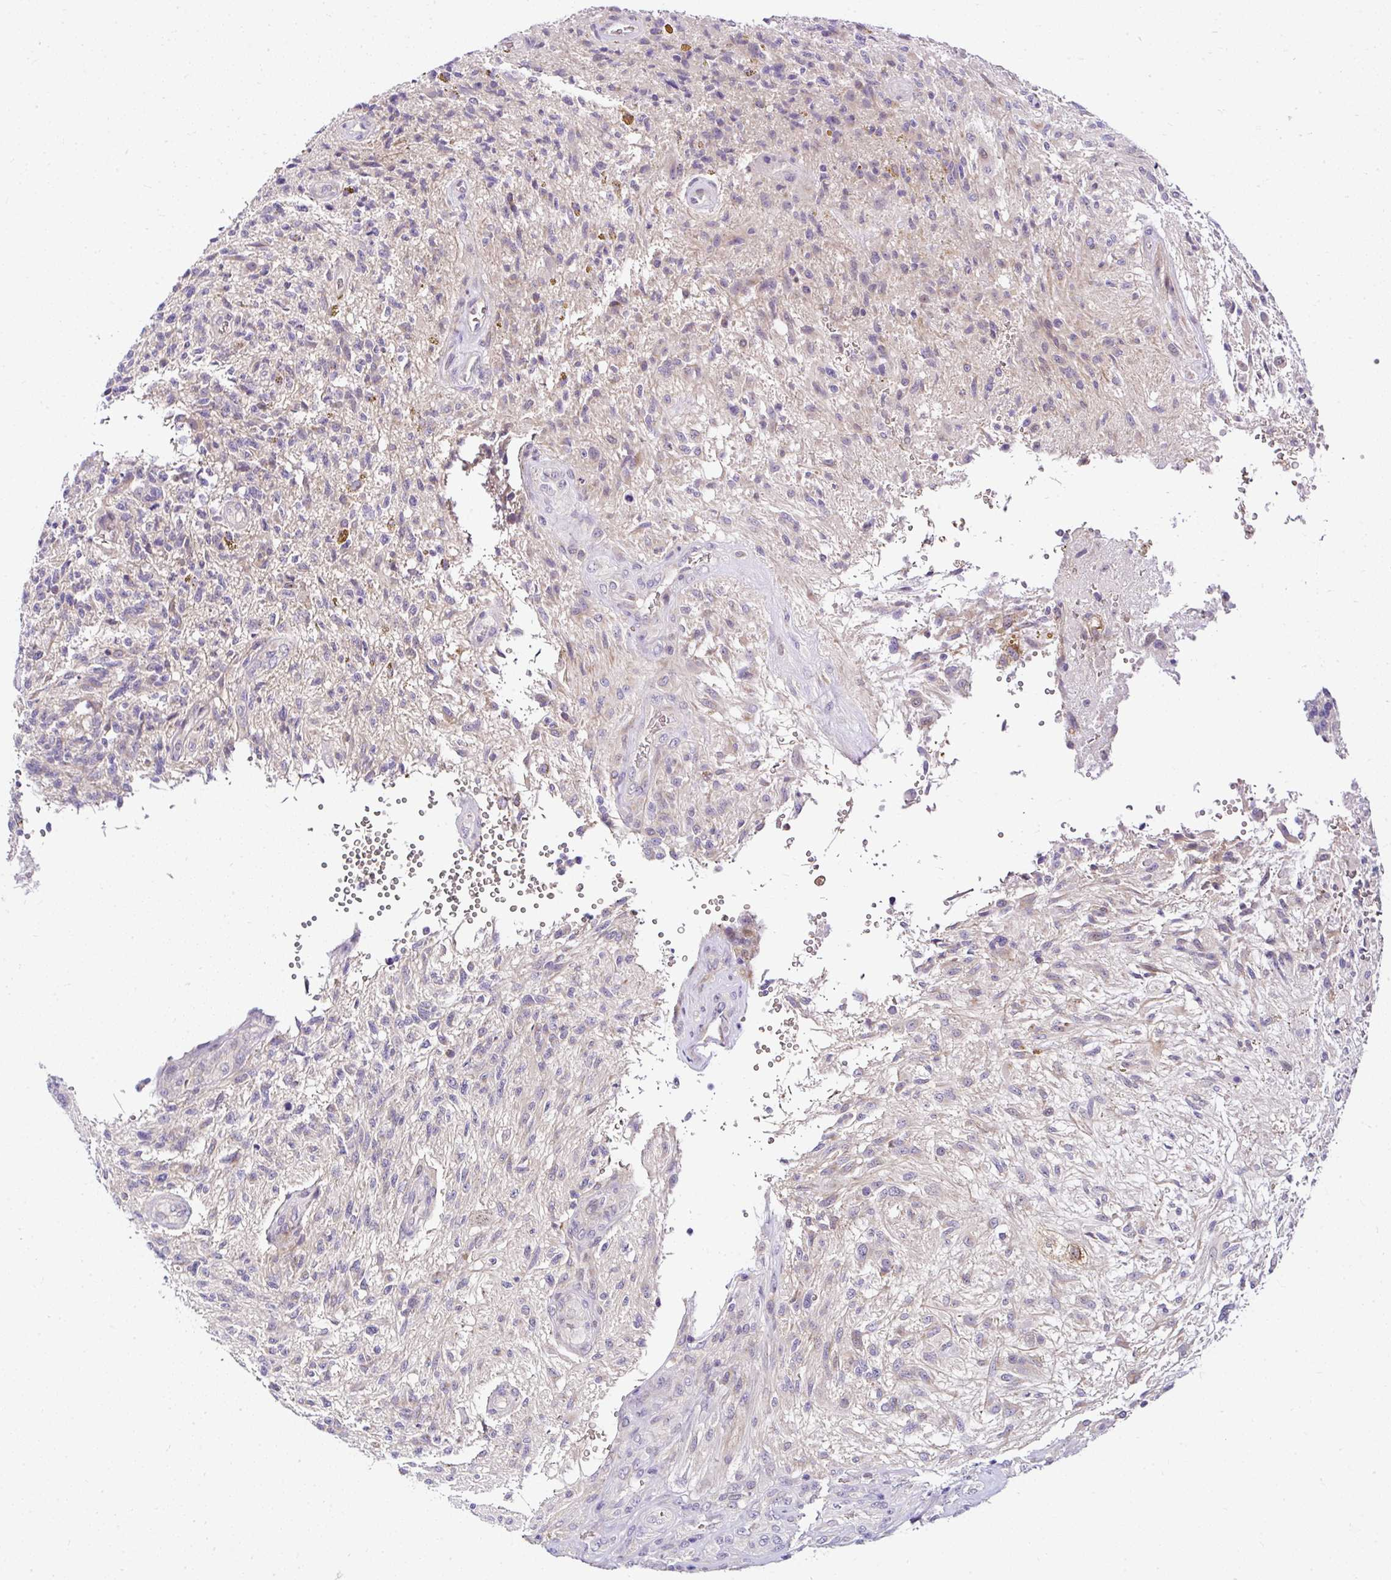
{"staining": {"intensity": "weak", "quantity": "<25%", "location": "cytoplasmic/membranous"}, "tissue": "glioma", "cell_type": "Tumor cells", "image_type": "cancer", "snomed": [{"axis": "morphology", "description": "Glioma, malignant, High grade"}, {"axis": "topography", "description": "Brain"}], "caption": "Immunohistochemistry histopathology image of neoplastic tissue: human glioma stained with DAB (3,3'-diaminobenzidine) shows no significant protein expression in tumor cells.", "gene": "DEPDC5", "patient": {"sex": "male", "age": 56}}